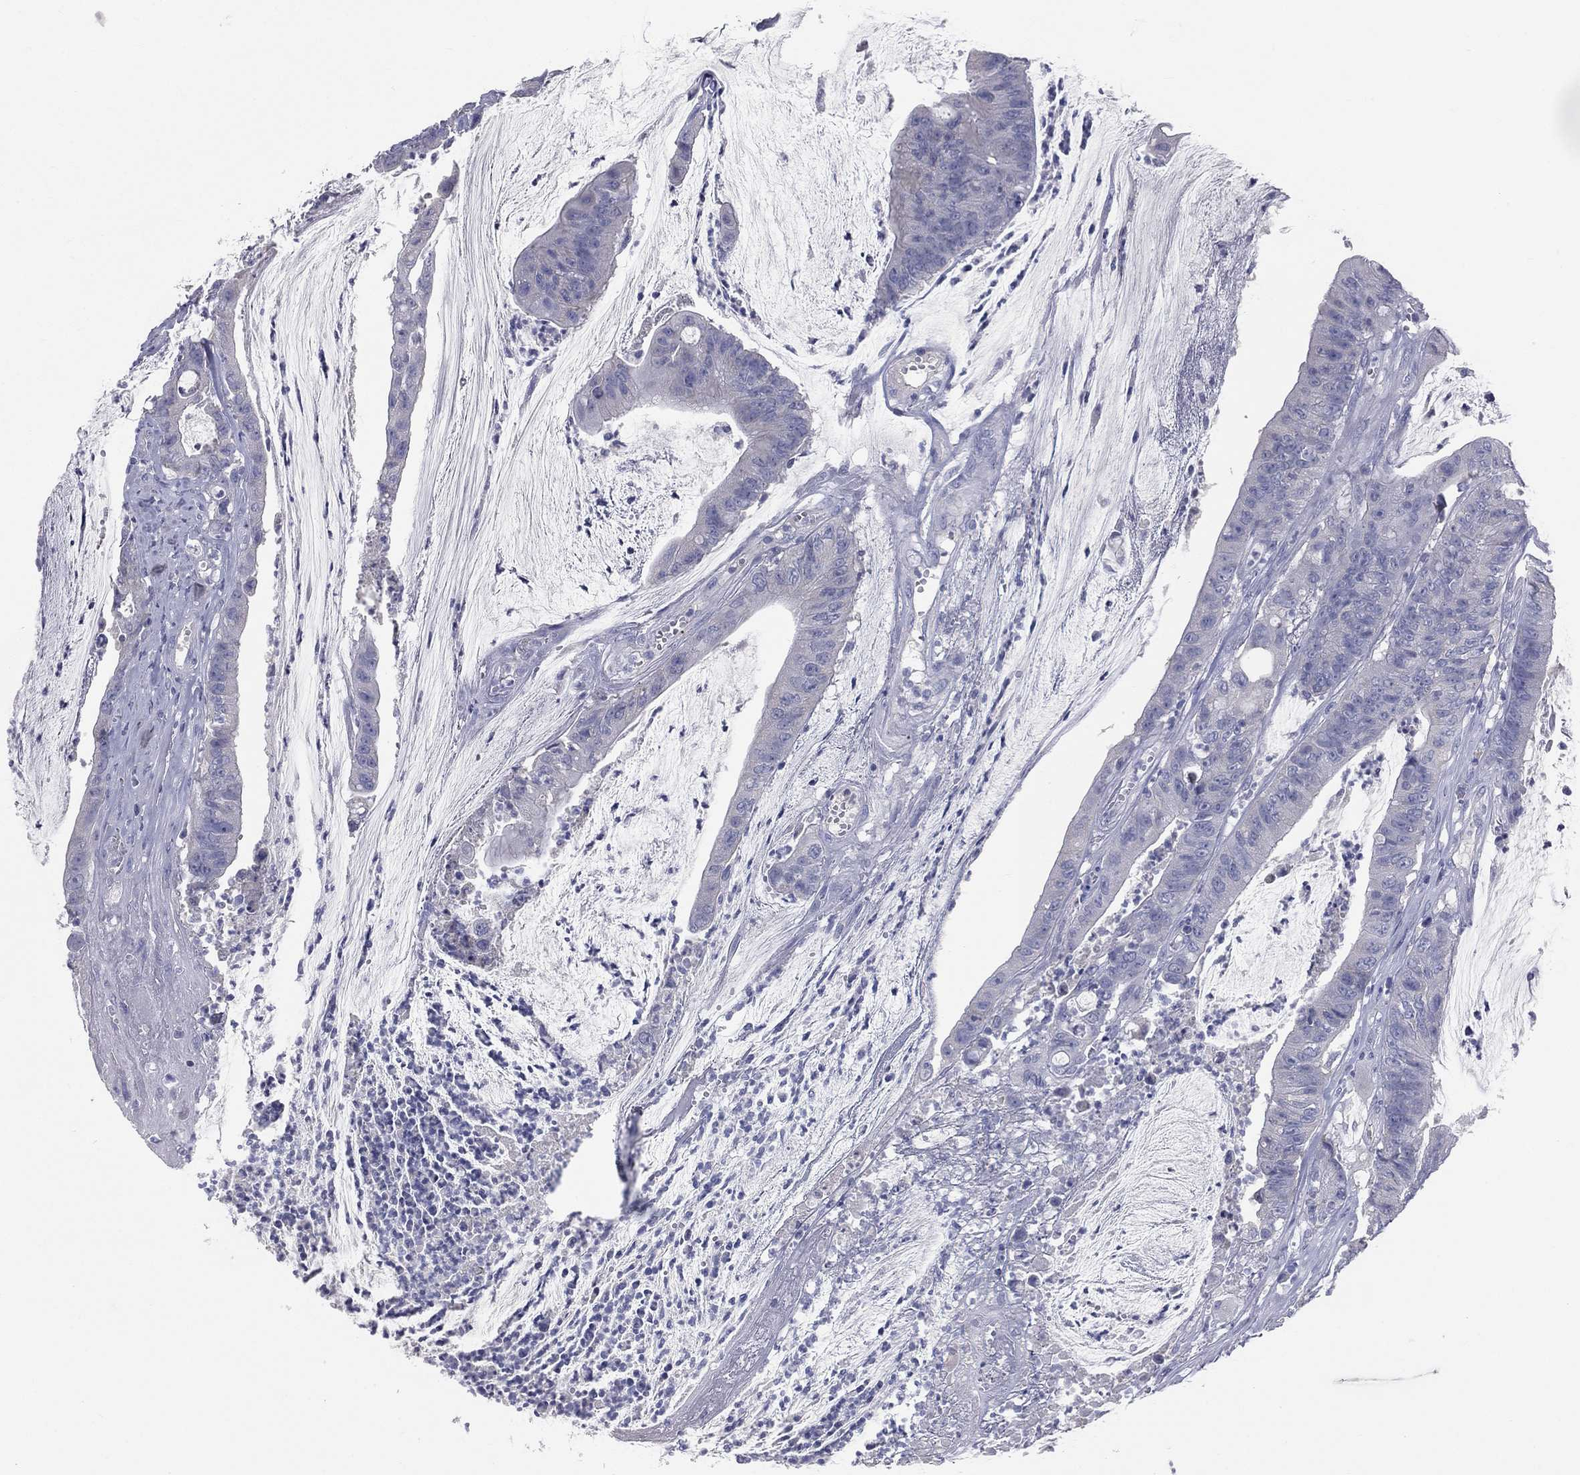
{"staining": {"intensity": "negative", "quantity": "none", "location": "none"}, "tissue": "colorectal cancer", "cell_type": "Tumor cells", "image_type": "cancer", "snomed": [{"axis": "morphology", "description": "Adenocarcinoma, NOS"}, {"axis": "topography", "description": "Colon"}], "caption": "Immunohistochemical staining of colorectal cancer (adenocarcinoma) shows no significant positivity in tumor cells.", "gene": "STK31", "patient": {"sex": "female", "age": 69}}